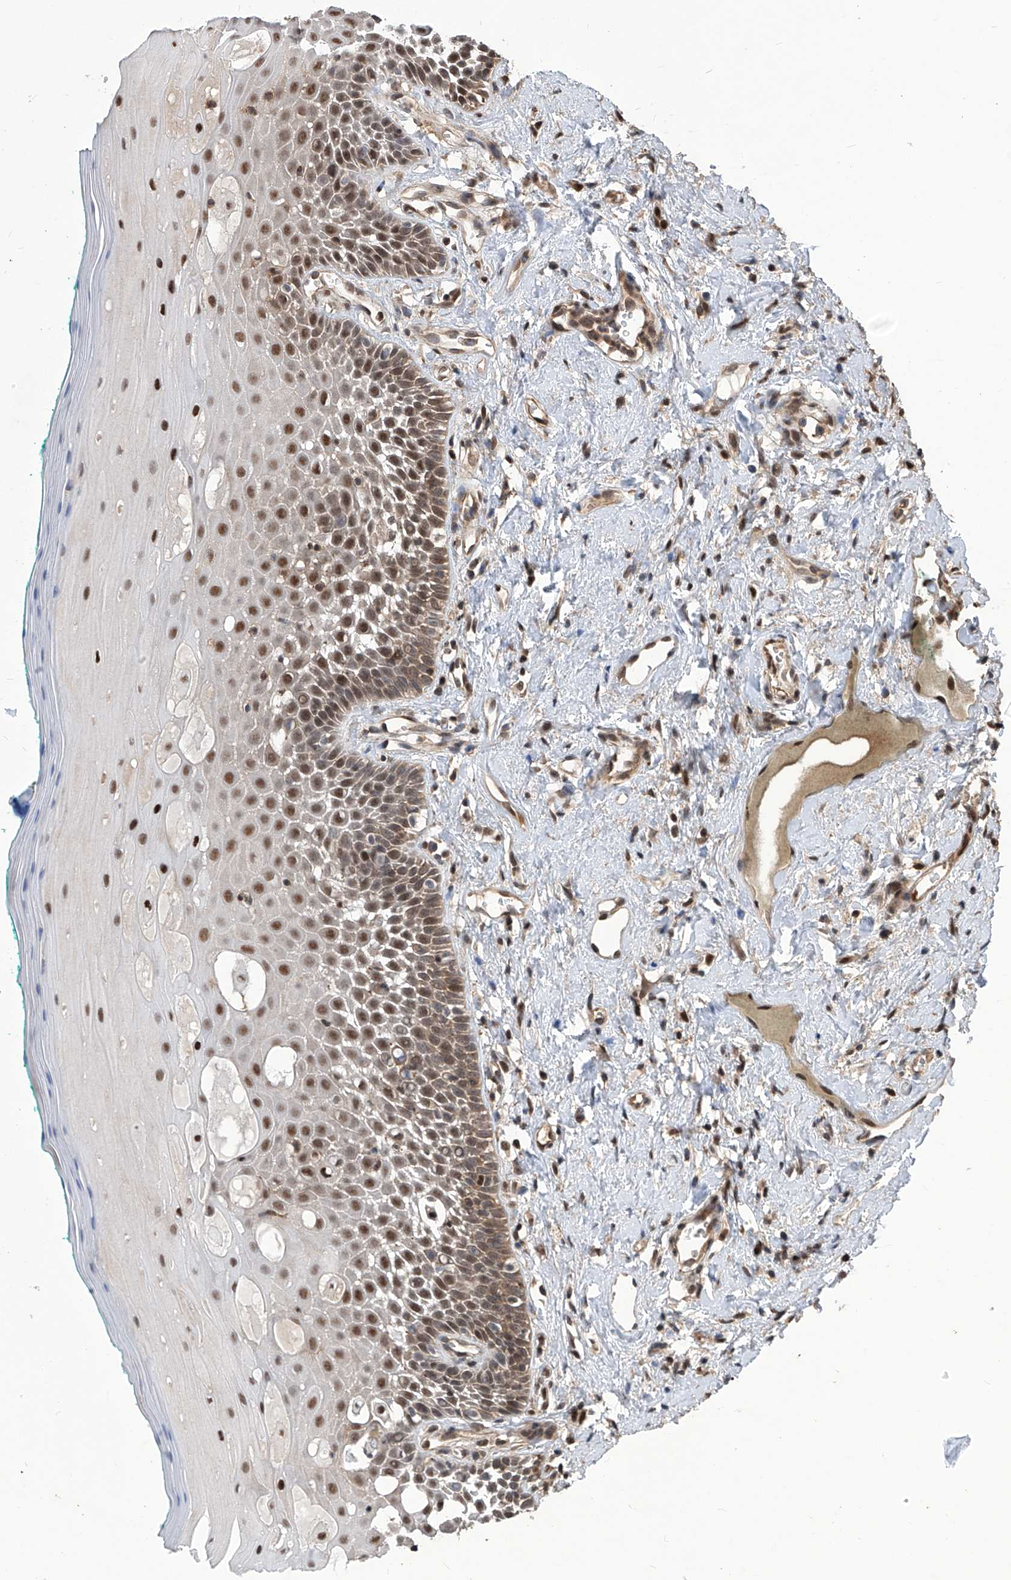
{"staining": {"intensity": "moderate", "quantity": ">75%", "location": "cytoplasmic/membranous,nuclear"}, "tissue": "oral mucosa", "cell_type": "Squamous epithelial cells", "image_type": "normal", "snomed": [{"axis": "morphology", "description": "Normal tissue, NOS"}, {"axis": "topography", "description": "Oral tissue"}], "caption": "This is an image of immunohistochemistry (IHC) staining of normal oral mucosa, which shows moderate expression in the cytoplasmic/membranous,nuclear of squamous epithelial cells.", "gene": "PSMB1", "patient": {"sex": "female", "age": 70}}